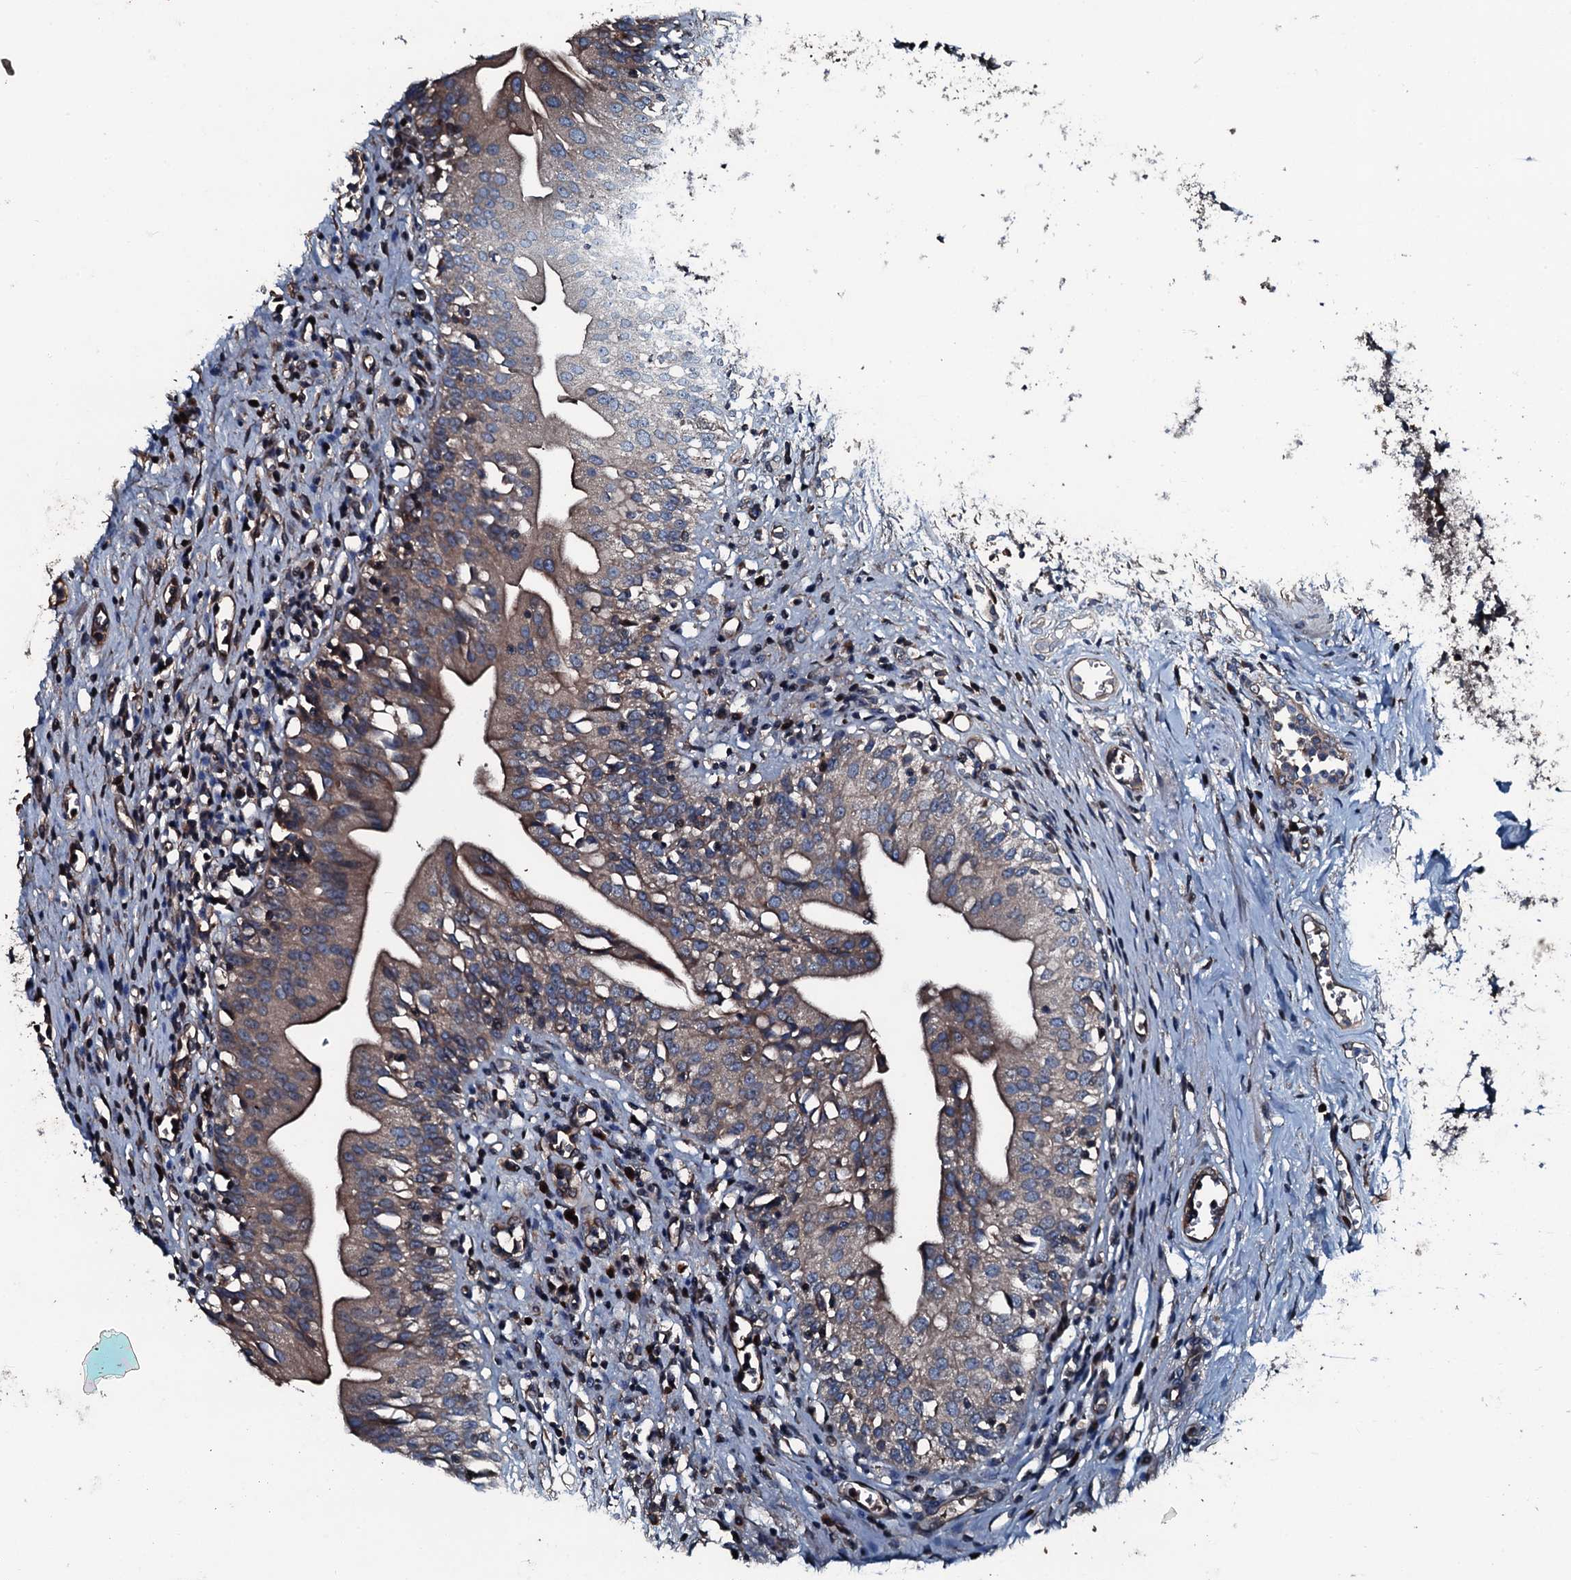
{"staining": {"intensity": "moderate", "quantity": "25%-75%", "location": "cytoplasmic/membranous"}, "tissue": "urinary bladder", "cell_type": "Urothelial cells", "image_type": "normal", "snomed": [{"axis": "morphology", "description": "Normal tissue, NOS"}, {"axis": "morphology", "description": "Inflammation, NOS"}, {"axis": "topography", "description": "Urinary bladder"}], "caption": "Immunohistochemistry (DAB (3,3'-diaminobenzidine)) staining of unremarkable urinary bladder demonstrates moderate cytoplasmic/membranous protein expression in approximately 25%-75% of urothelial cells. The staining was performed using DAB to visualize the protein expression in brown, while the nuclei were stained in blue with hematoxylin (Magnification: 20x).", "gene": "AARS1", "patient": {"sex": "male", "age": 63}}